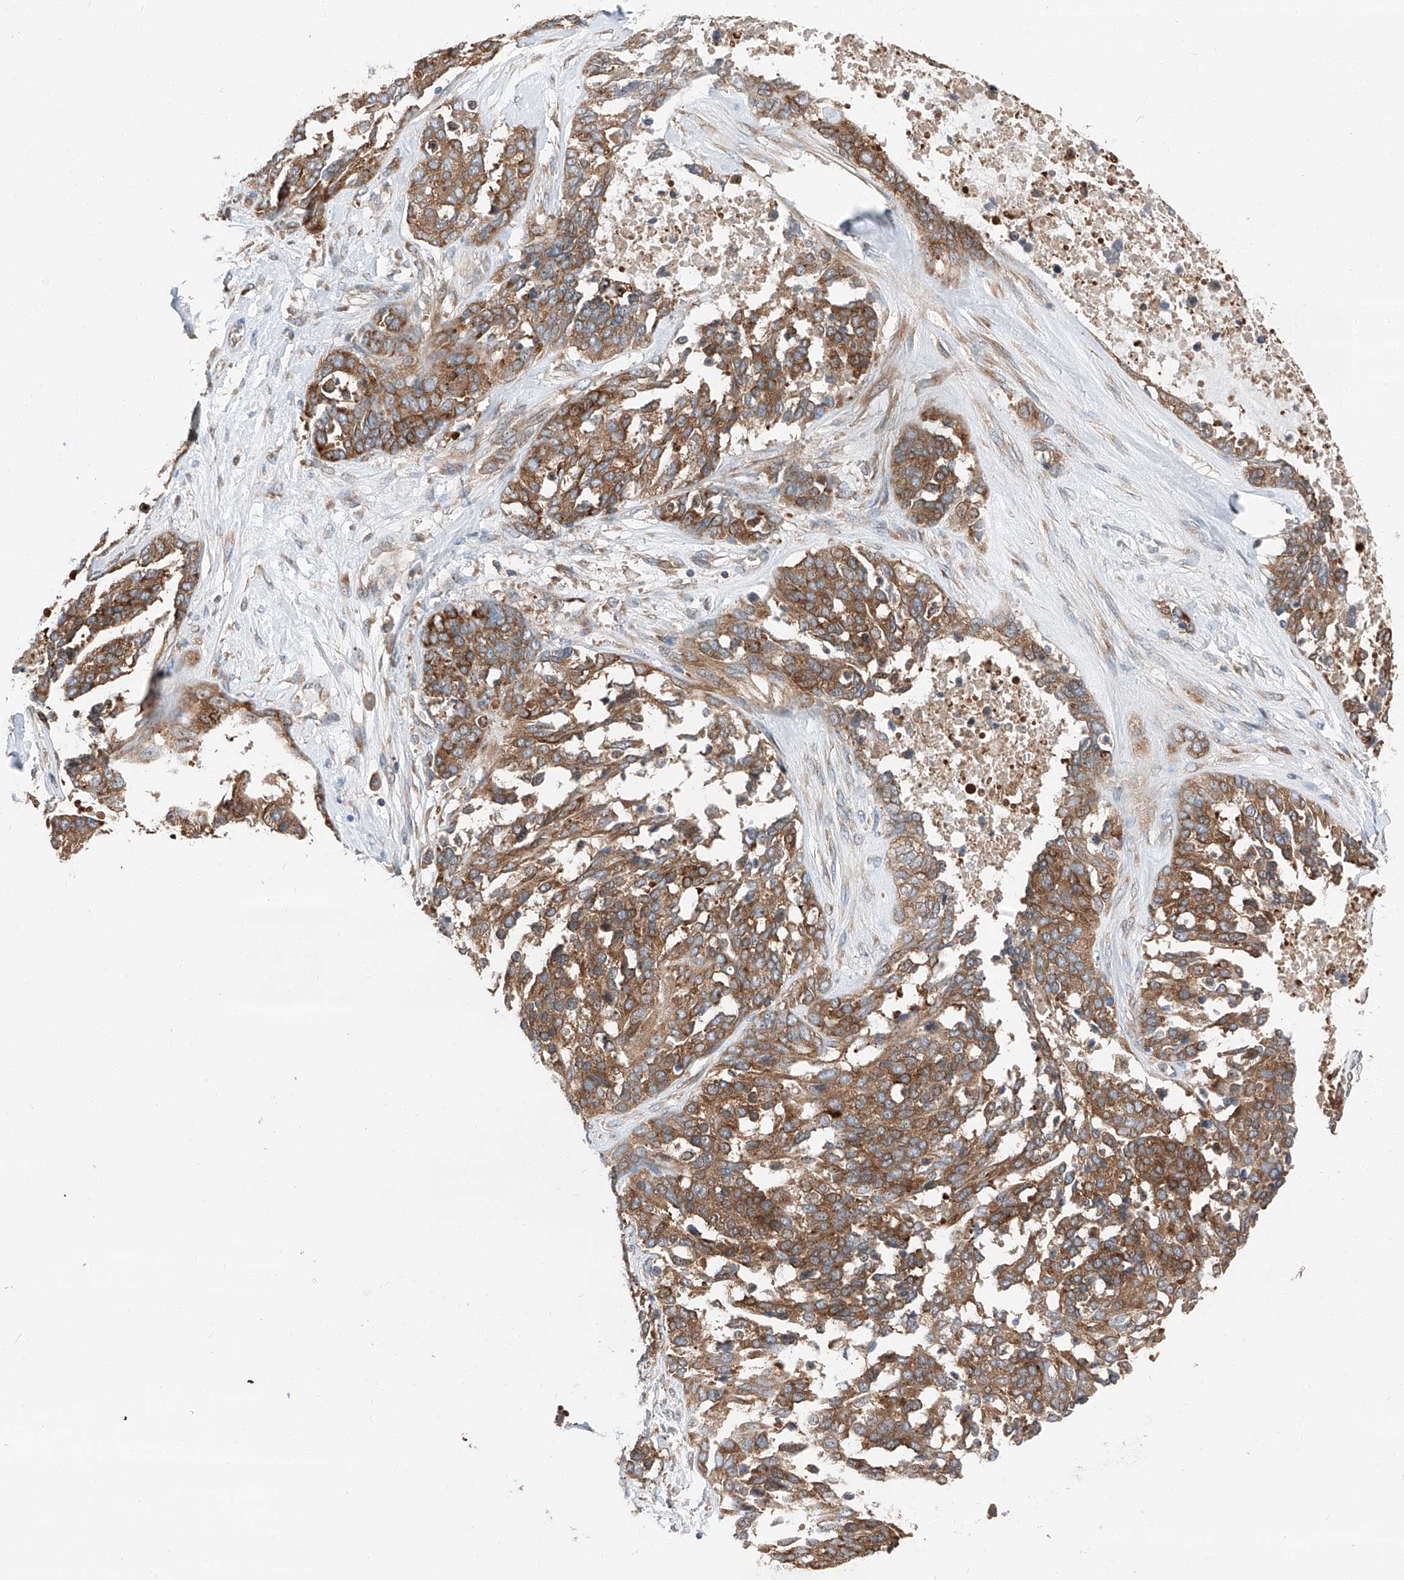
{"staining": {"intensity": "strong", "quantity": ">75%", "location": "cytoplasmic/membranous"}, "tissue": "ovarian cancer", "cell_type": "Tumor cells", "image_type": "cancer", "snomed": [{"axis": "morphology", "description": "Cystadenocarcinoma, serous, NOS"}, {"axis": "topography", "description": "Ovary"}], "caption": "Human ovarian cancer stained with a brown dye demonstrates strong cytoplasmic/membranous positive positivity in approximately >75% of tumor cells.", "gene": "ZC3H15", "patient": {"sex": "female", "age": 44}}